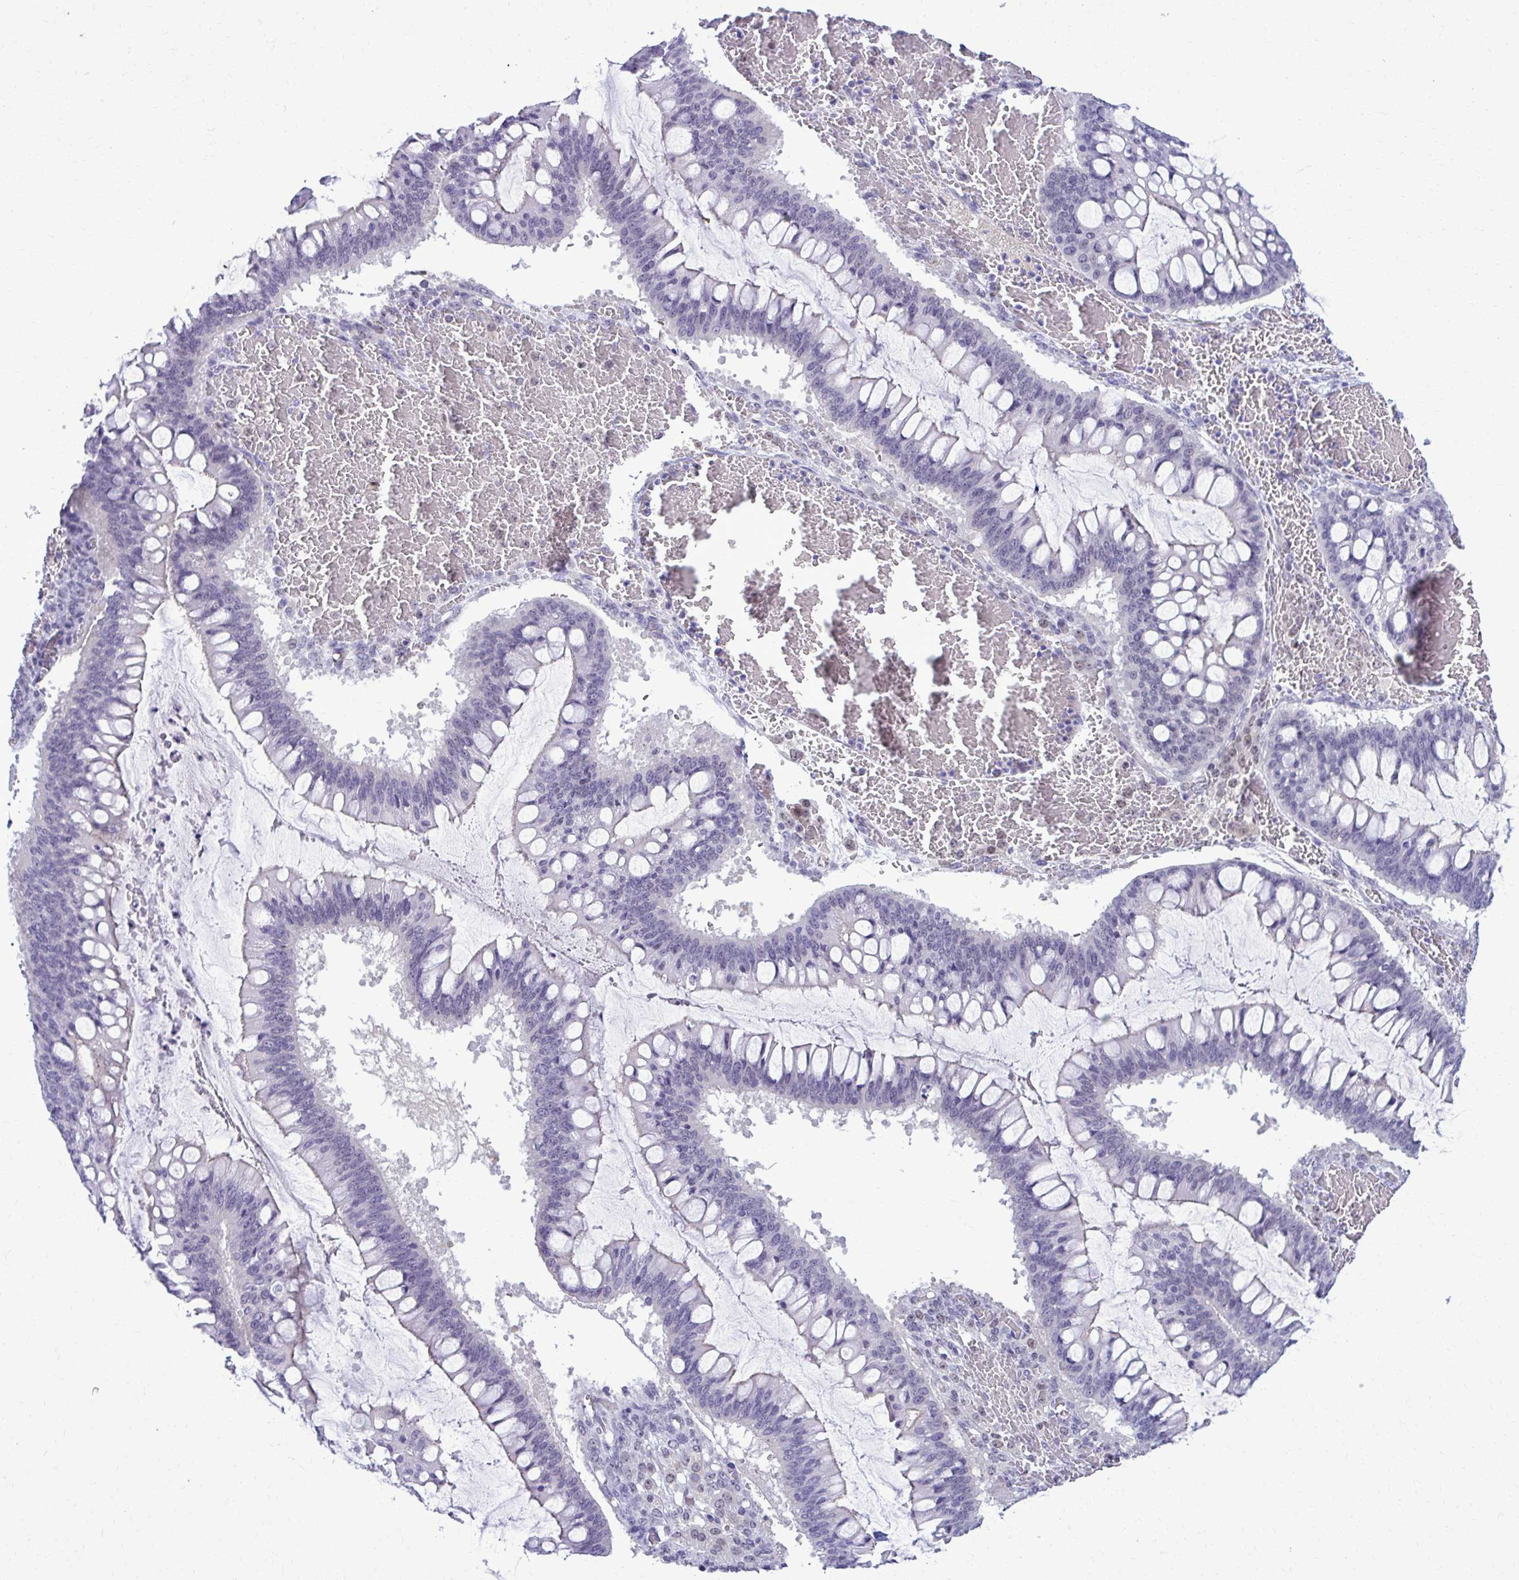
{"staining": {"intensity": "negative", "quantity": "none", "location": "none"}, "tissue": "ovarian cancer", "cell_type": "Tumor cells", "image_type": "cancer", "snomed": [{"axis": "morphology", "description": "Cystadenocarcinoma, mucinous, NOS"}, {"axis": "topography", "description": "Ovary"}], "caption": "Ovarian cancer stained for a protein using immunohistochemistry displays no expression tumor cells.", "gene": "RASL11B", "patient": {"sex": "female", "age": 73}}